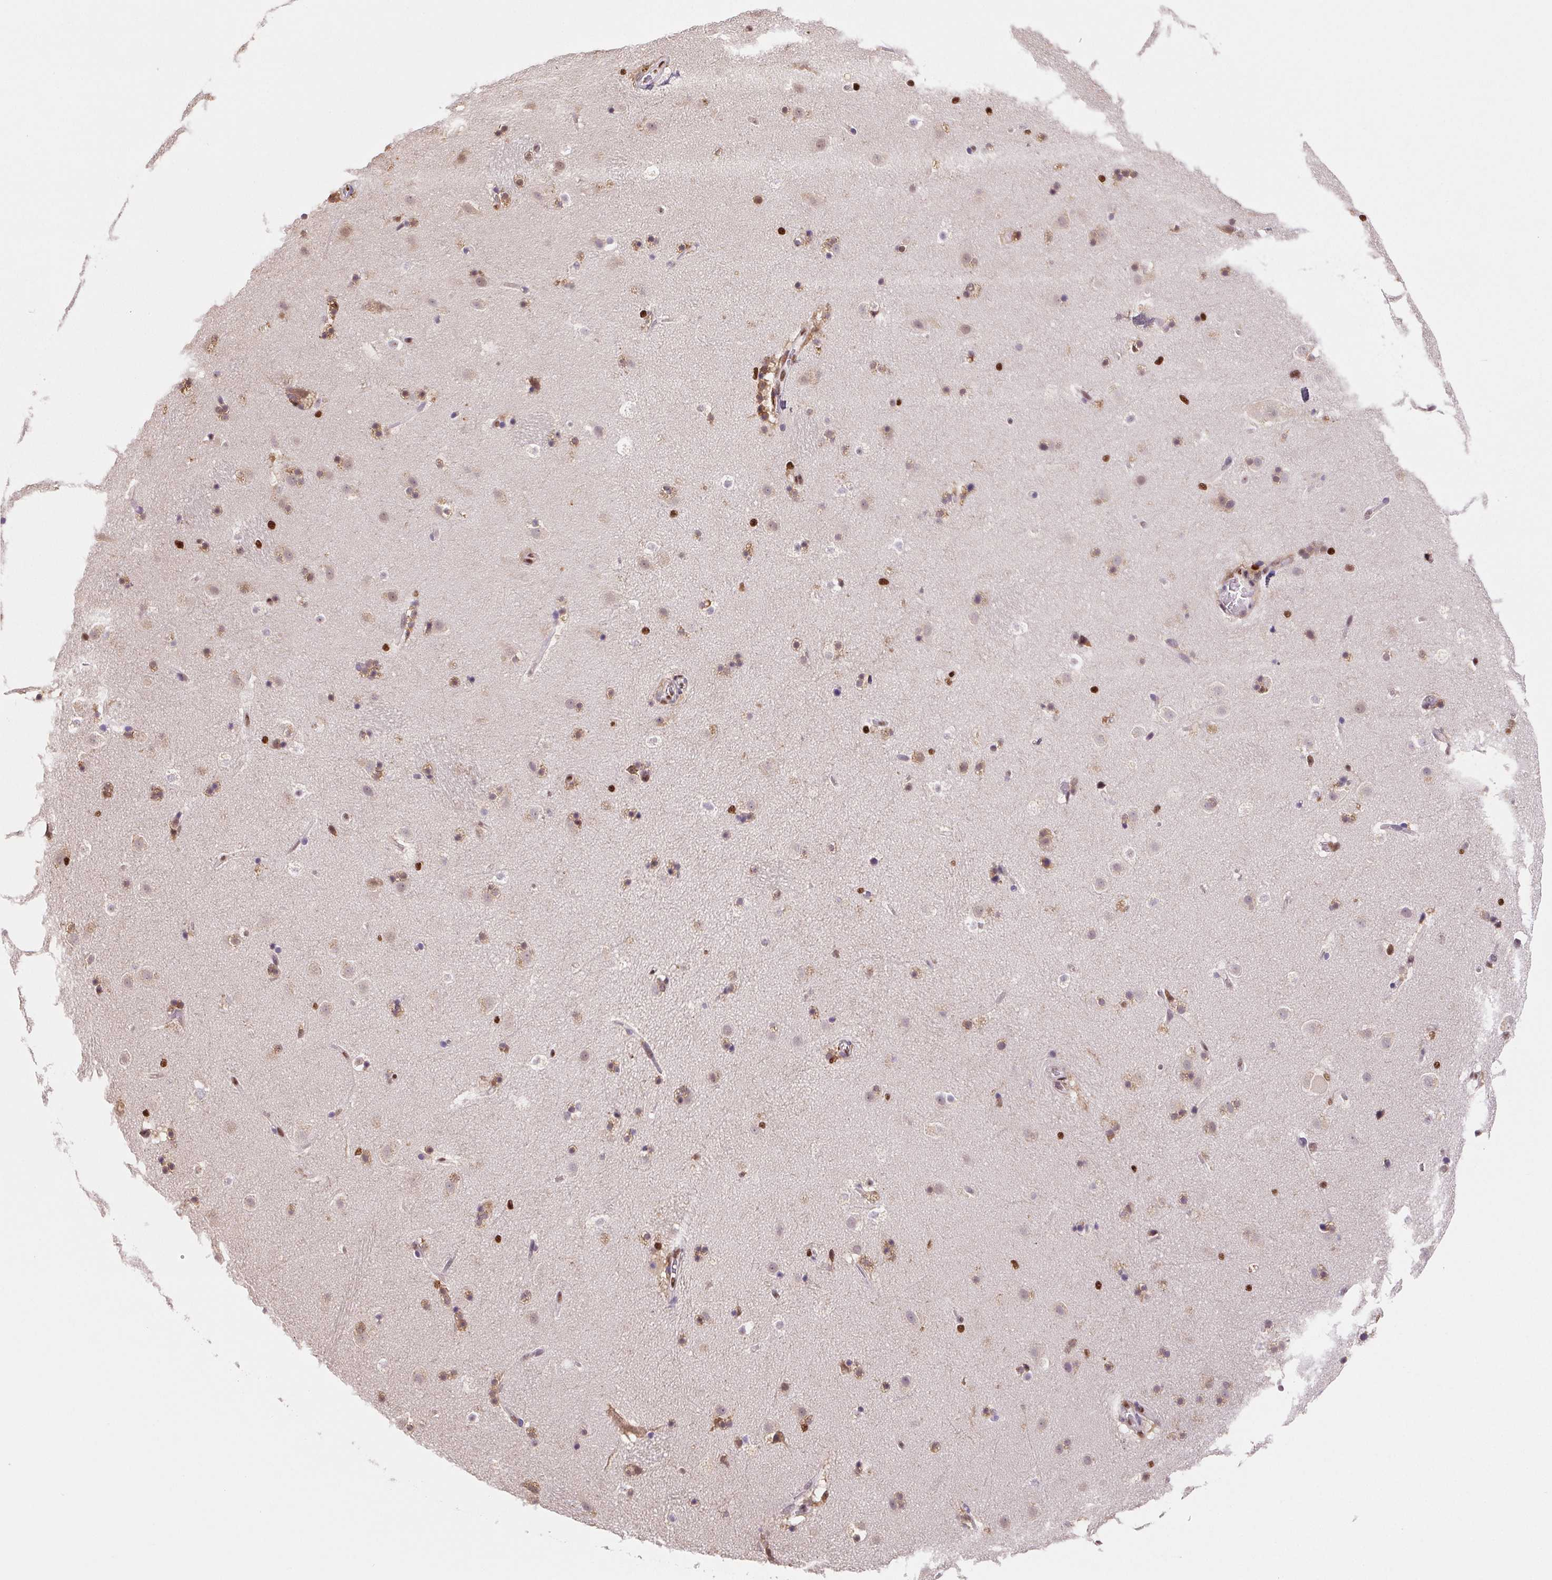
{"staining": {"intensity": "strong", "quantity": "25%-75%", "location": "nuclear"}, "tissue": "caudate", "cell_type": "Glial cells", "image_type": "normal", "snomed": [{"axis": "morphology", "description": "Normal tissue, NOS"}, {"axis": "topography", "description": "Lateral ventricle wall"}], "caption": "Immunohistochemistry (IHC) micrograph of benign caudate: caudate stained using IHC demonstrates high levels of strong protein expression localized specifically in the nuclear of glial cells, appearing as a nuclear brown color.", "gene": "SETSIP", "patient": {"sex": "male", "age": 37}}